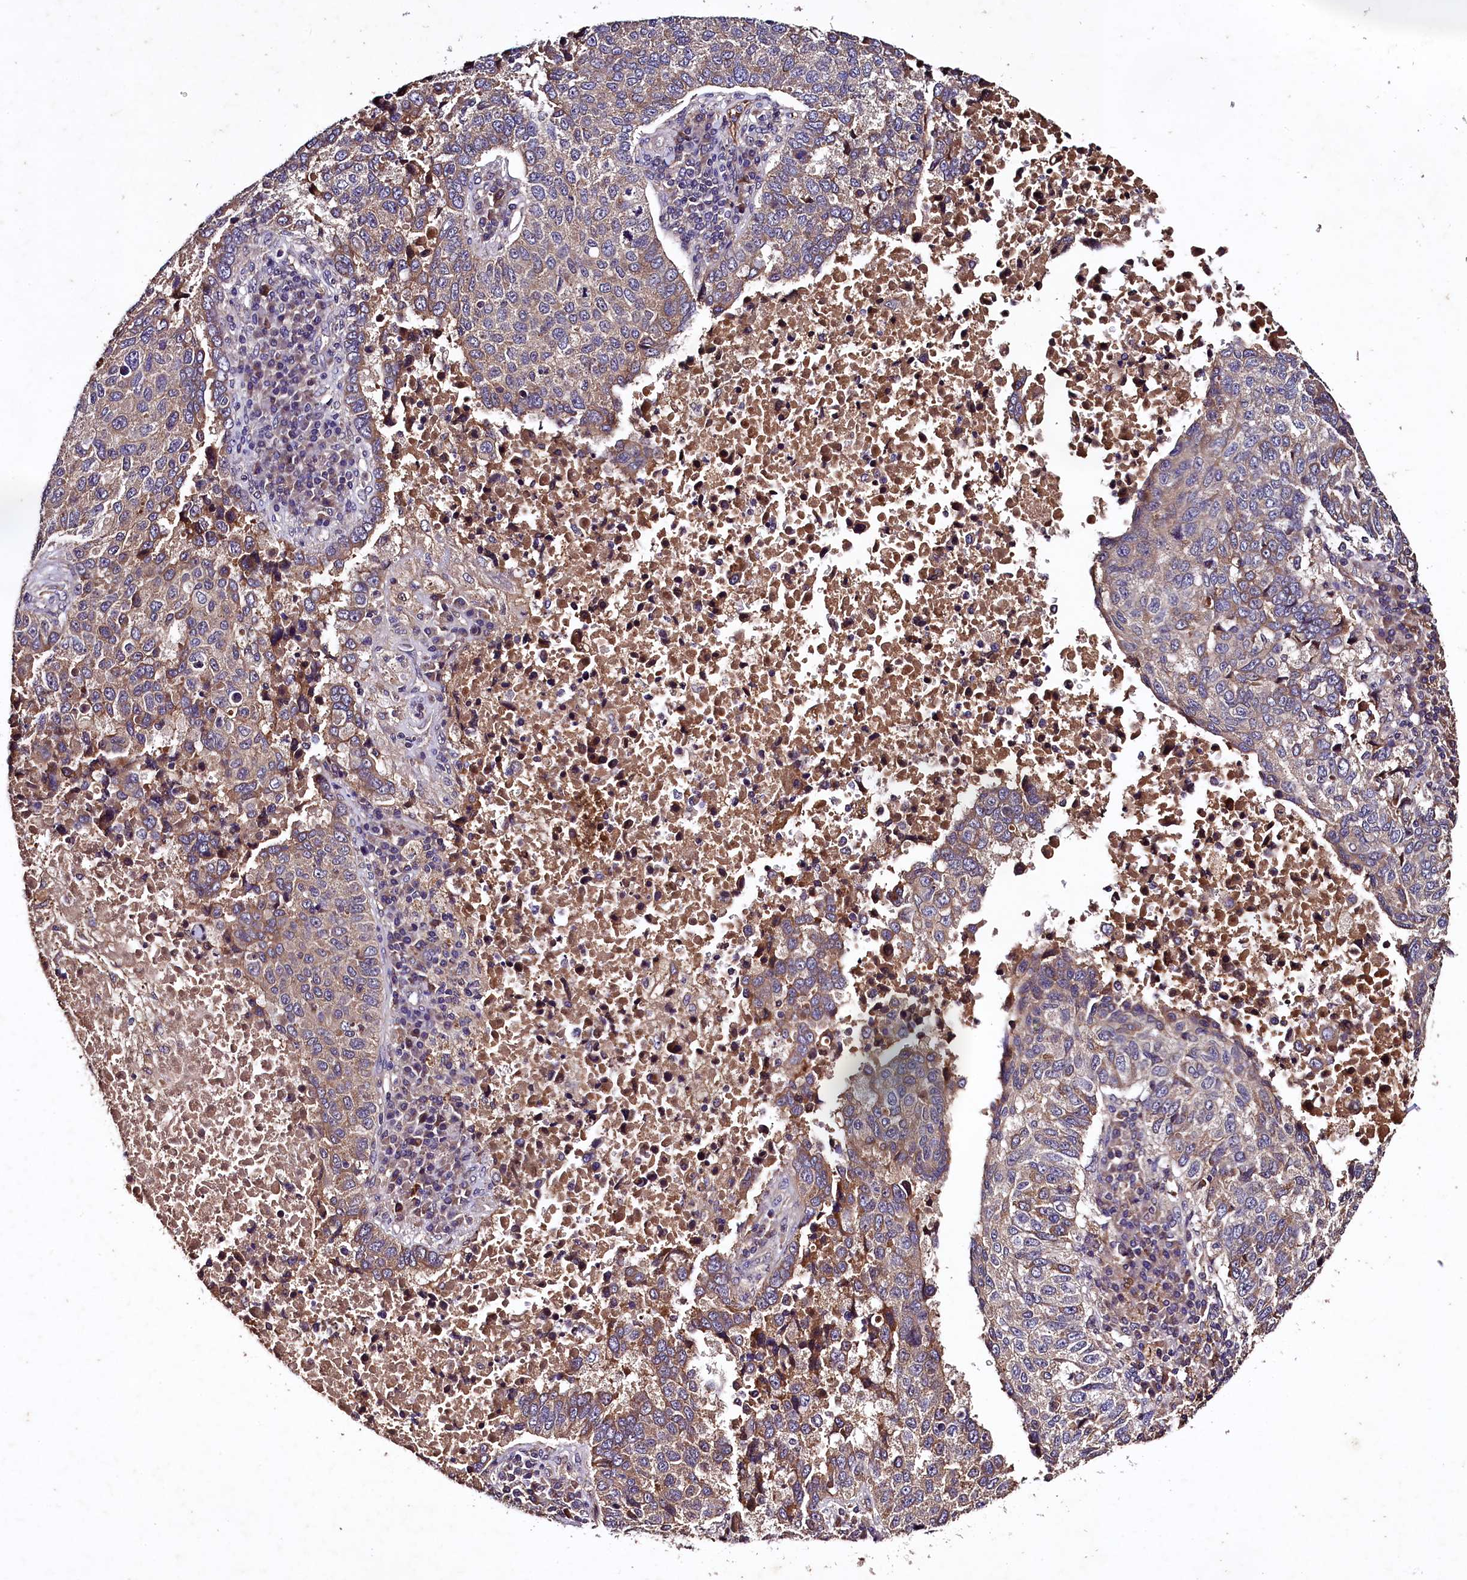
{"staining": {"intensity": "weak", "quantity": "25%-75%", "location": "cytoplasmic/membranous"}, "tissue": "lung cancer", "cell_type": "Tumor cells", "image_type": "cancer", "snomed": [{"axis": "morphology", "description": "Squamous cell carcinoma, NOS"}, {"axis": "topography", "description": "Lung"}], "caption": "High-power microscopy captured an immunohistochemistry (IHC) histopathology image of lung cancer (squamous cell carcinoma), revealing weak cytoplasmic/membranous staining in about 25%-75% of tumor cells.", "gene": "PLXNB1", "patient": {"sex": "male", "age": 73}}